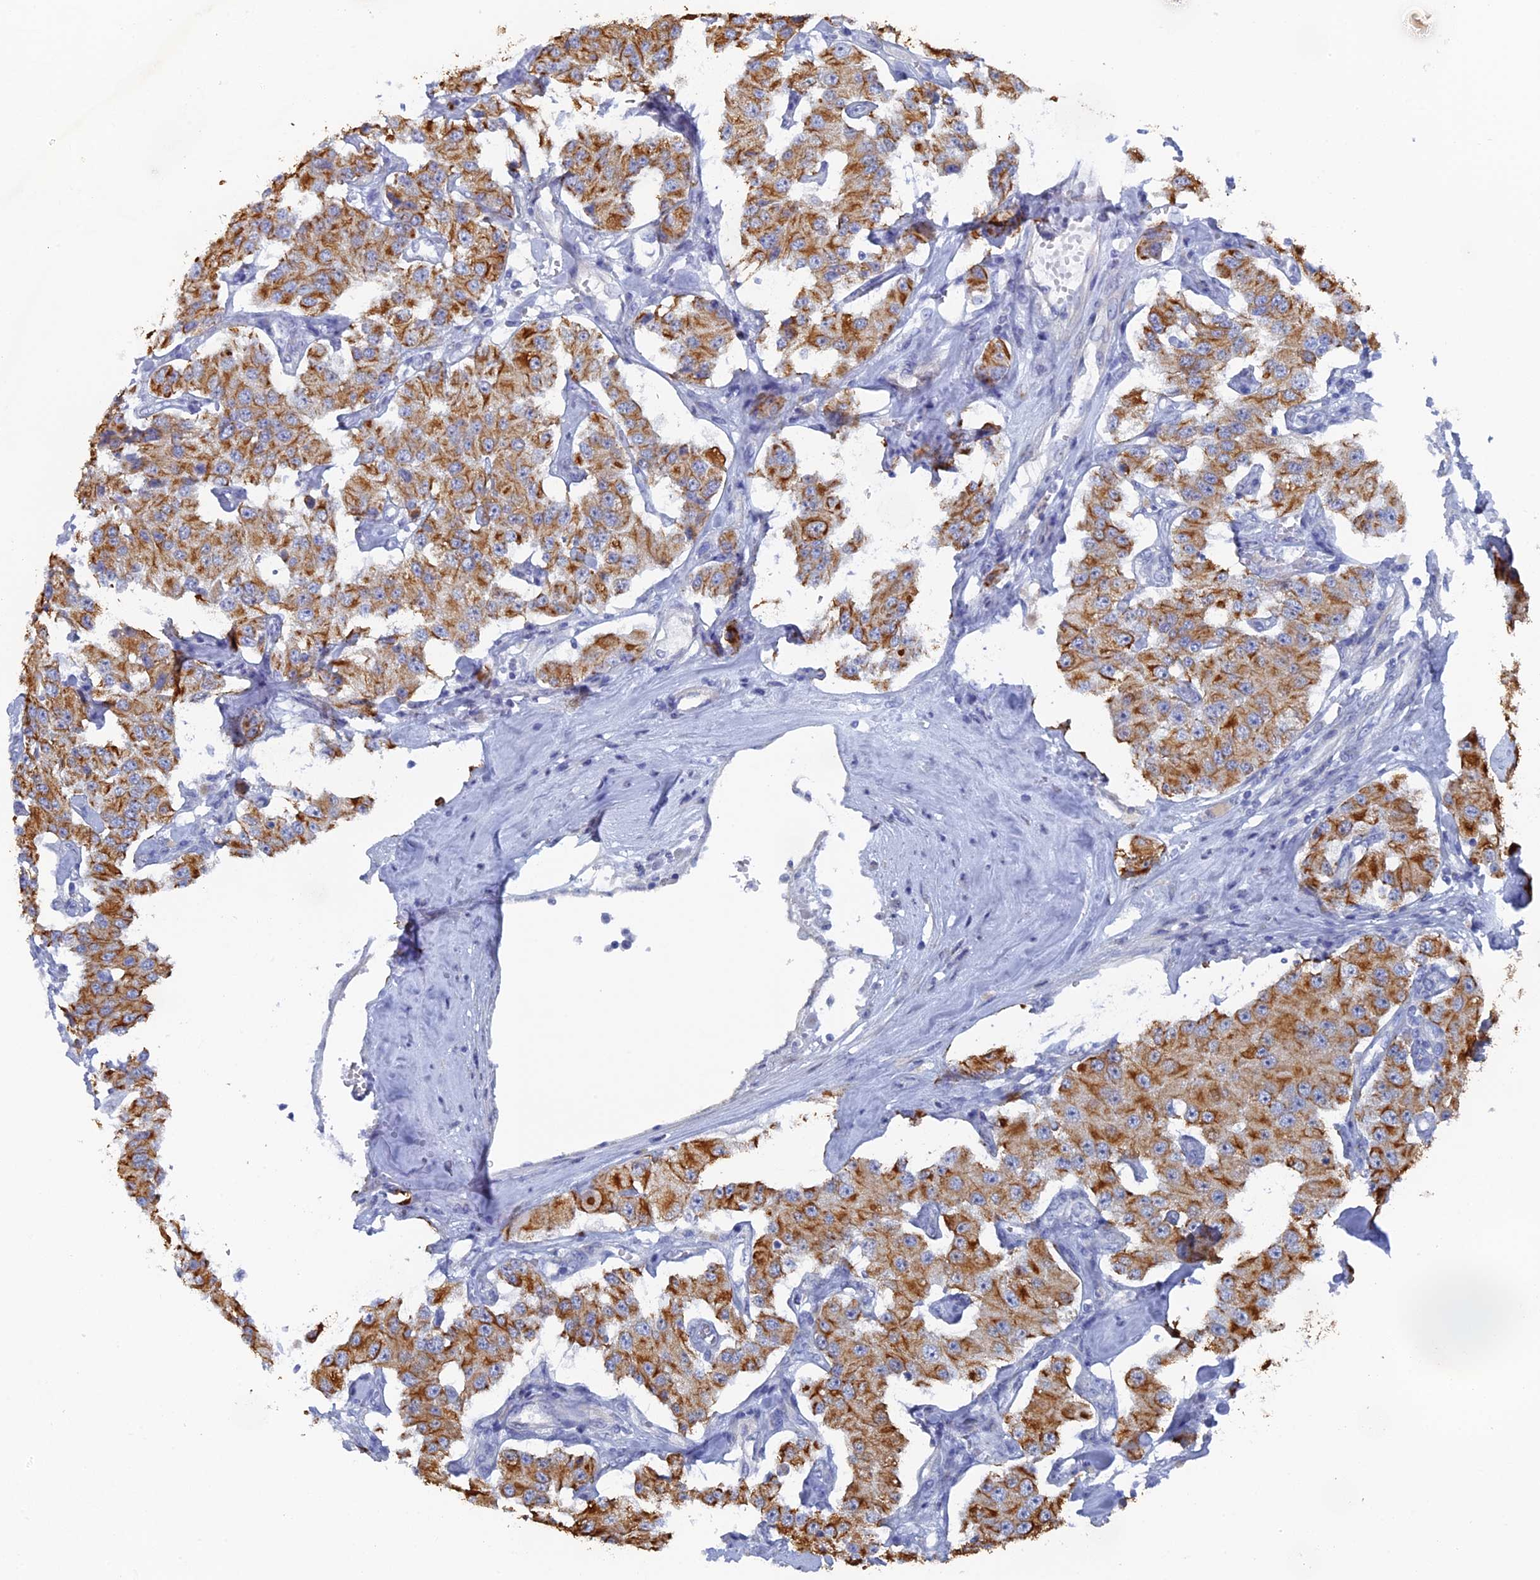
{"staining": {"intensity": "moderate", "quantity": ">75%", "location": "cytoplasmic/membranous"}, "tissue": "carcinoid", "cell_type": "Tumor cells", "image_type": "cancer", "snomed": [{"axis": "morphology", "description": "Carcinoid, malignant, NOS"}, {"axis": "topography", "description": "Pancreas"}], "caption": "DAB (3,3'-diaminobenzidine) immunohistochemical staining of malignant carcinoid reveals moderate cytoplasmic/membranous protein staining in approximately >75% of tumor cells. (DAB (3,3'-diaminobenzidine) IHC, brown staining for protein, blue staining for nuclei).", "gene": "SRFBP1", "patient": {"sex": "male", "age": 41}}